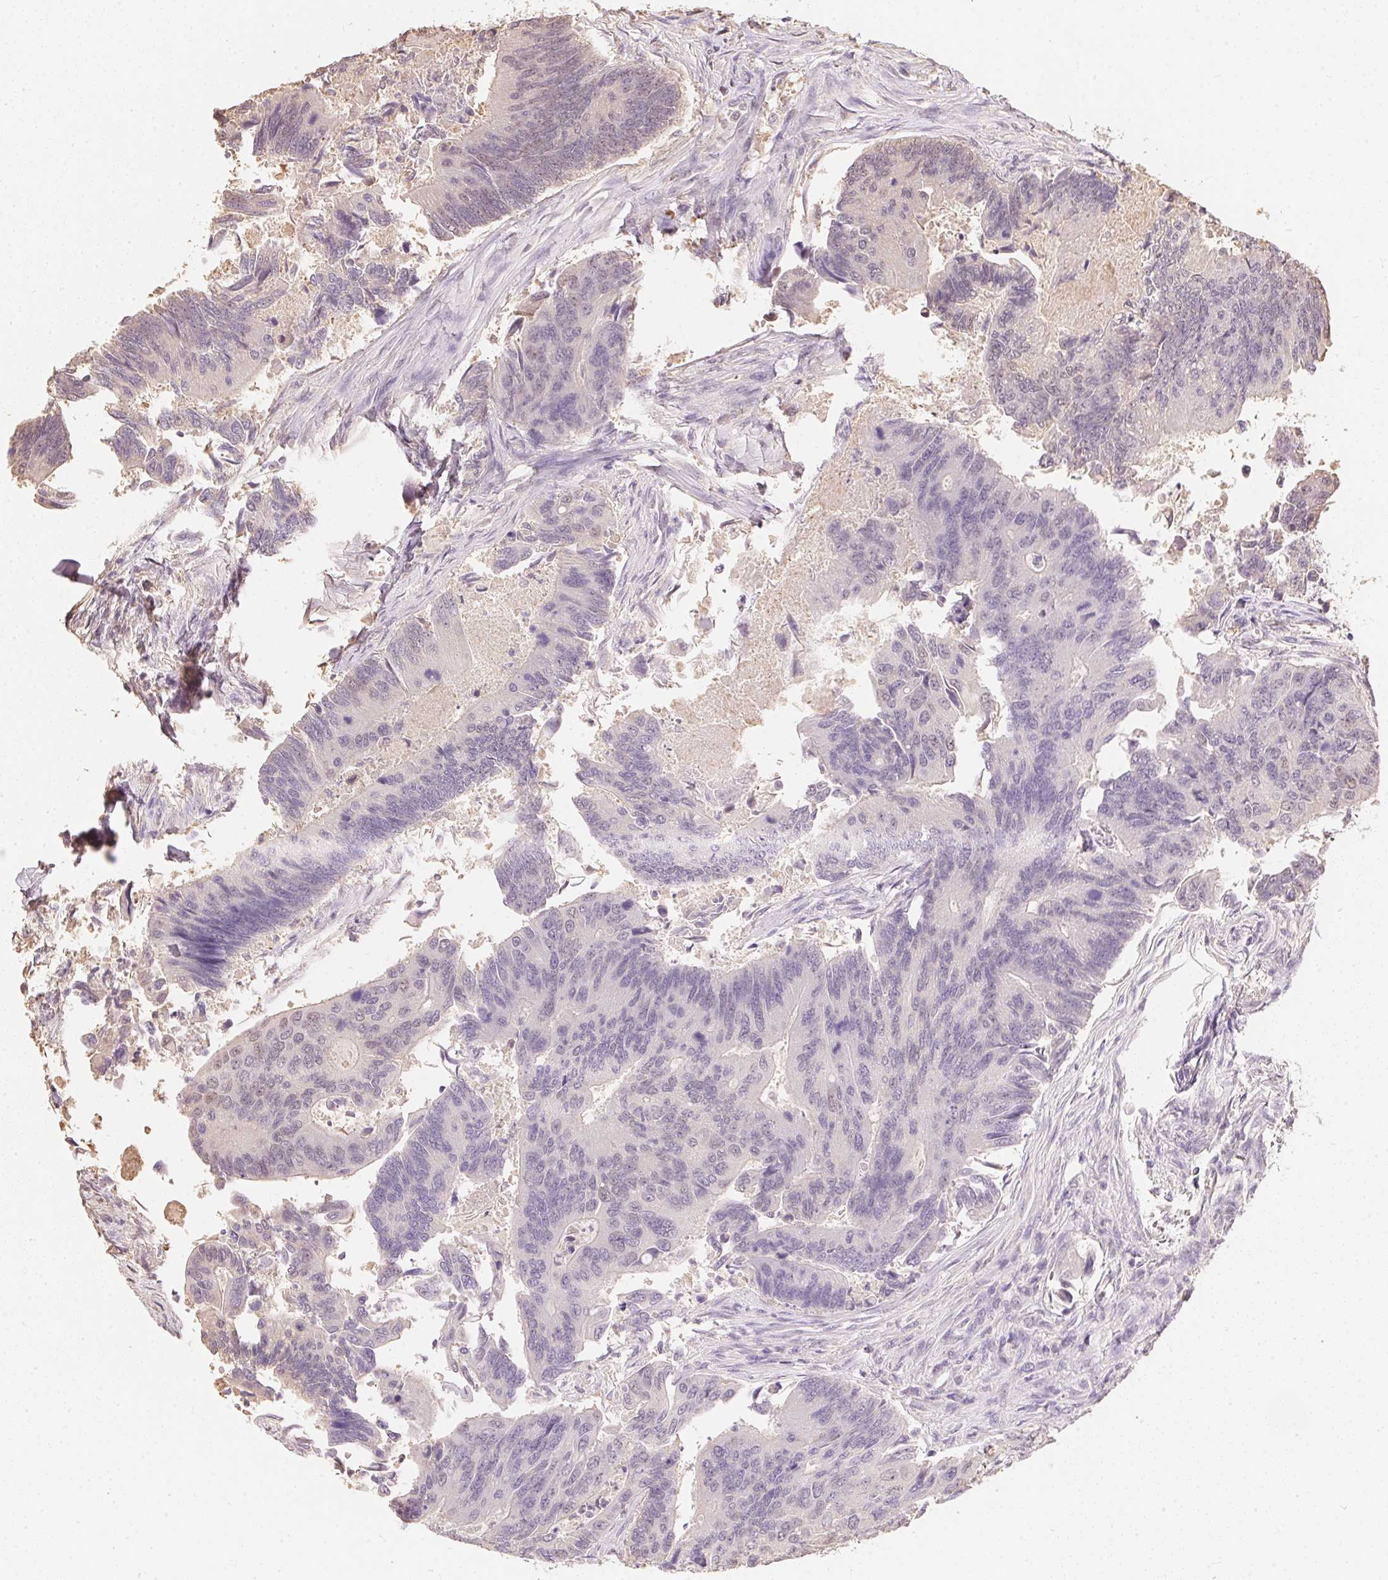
{"staining": {"intensity": "negative", "quantity": "none", "location": "none"}, "tissue": "colorectal cancer", "cell_type": "Tumor cells", "image_type": "cancer", "snomed": [{"axis": "morphology", "description": "Adenocarcinoma, NOS"}, {"axis": "topography", "description": "Colon"}], "caption": "IHC of colorectal cancer exhibits no expression in tumor cells. The staining is performed using DAB (3,3'-diaminobenzidine) brown chromogen with nuclei counter-stained in using hematoxylin.", "gene": "S100A3", "patient": {"sex": "female", "age": 67}}